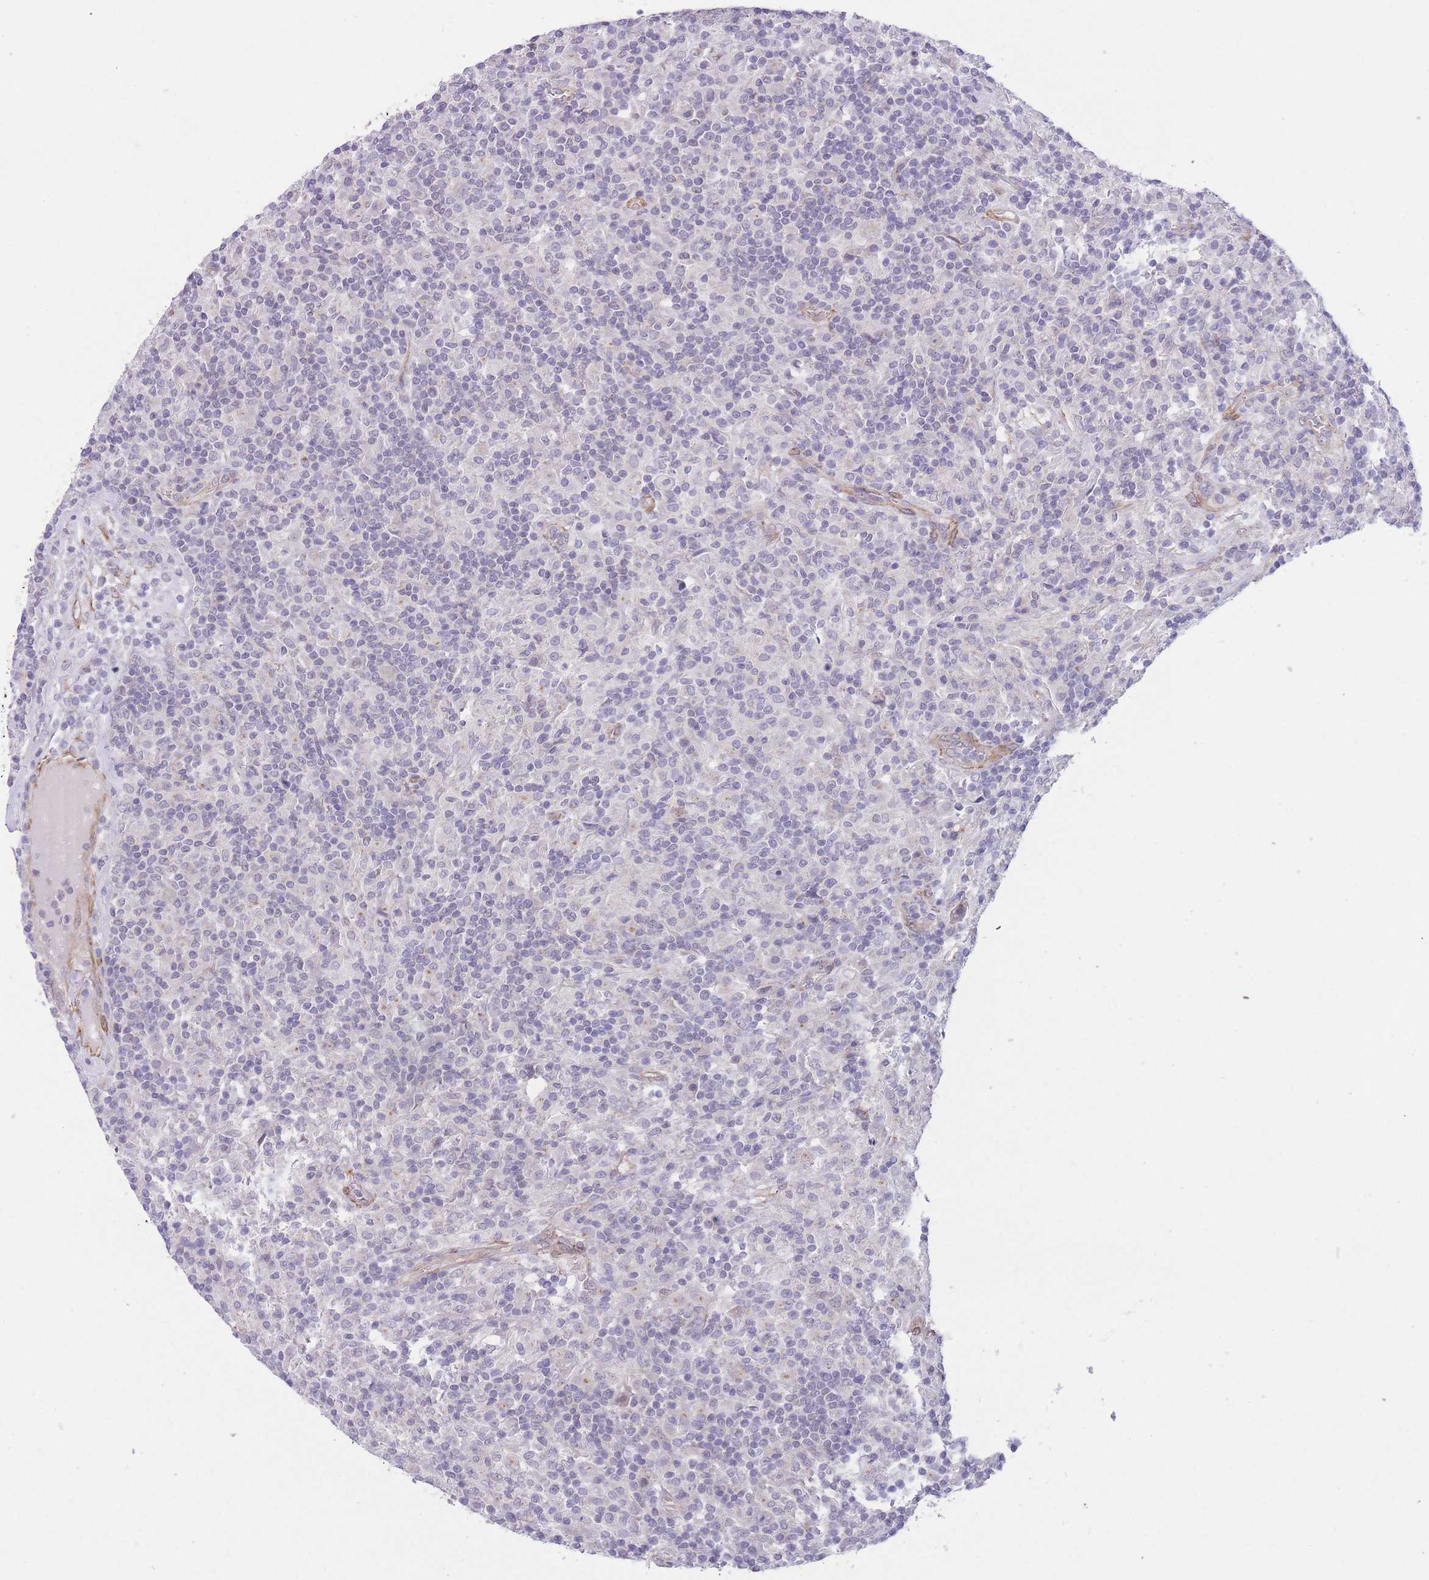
{"staining": {"intensity": "negative", "quantity": "none", "location": "none"}, "tissue": "lymphoma", "cell_type": "Tumor cells", "image_type": "cancer", "snomed": [{"axis": "morphology", "description": "Hodgkin's disease, NOS"}, {"axis": "topography", "description": "Lymph node"}], "caption": "Image shows no significant protein staining in tumor cells of lymphoma.", "gene": "QTRT1", "patient": {"sex": "male", "age": 70}}